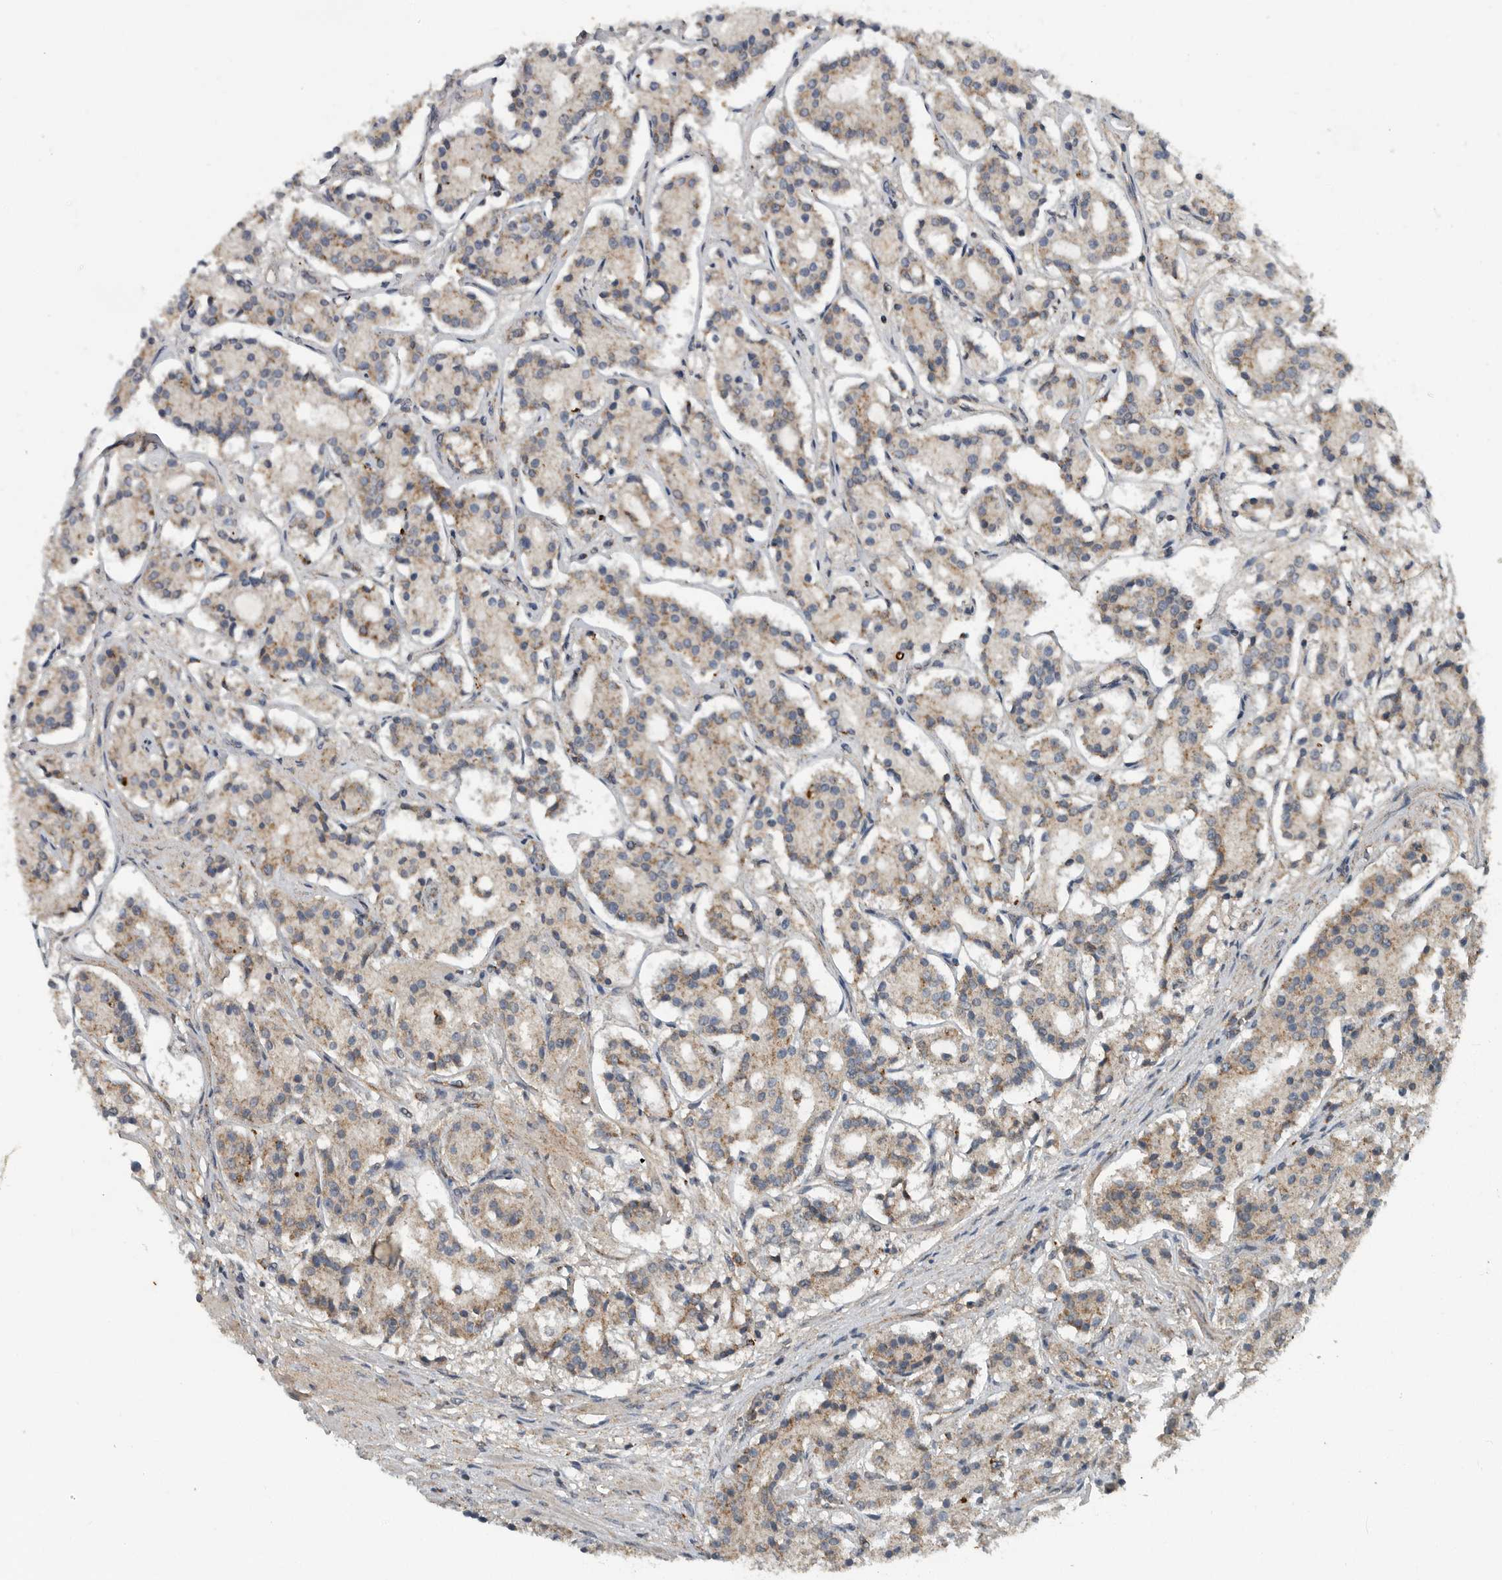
{"staining": {"intensity": "weak", "quantity": "25%-75%", "location": "cytoplasmic/membranous"}, "tissue": "prostate cancer", "cell_type": "Tumor cells", "image_type": "cancer", "snomed": [{"axis": "morphology", "description": "Adenocarcinoma, High grade"}, {"axis": "topography", "description": "Prostate"}], "caption": "Tumor cells show low levels of weak cytoplasmic/membranous expression in about 25%-75% of cells in human prostate cancer (high-grade adenocarcinoma). (Brightfield microscopy of DAB IHC at high magnification).", "gene": "IL6ST", "patient": {"sex": "male", "age": 60}}